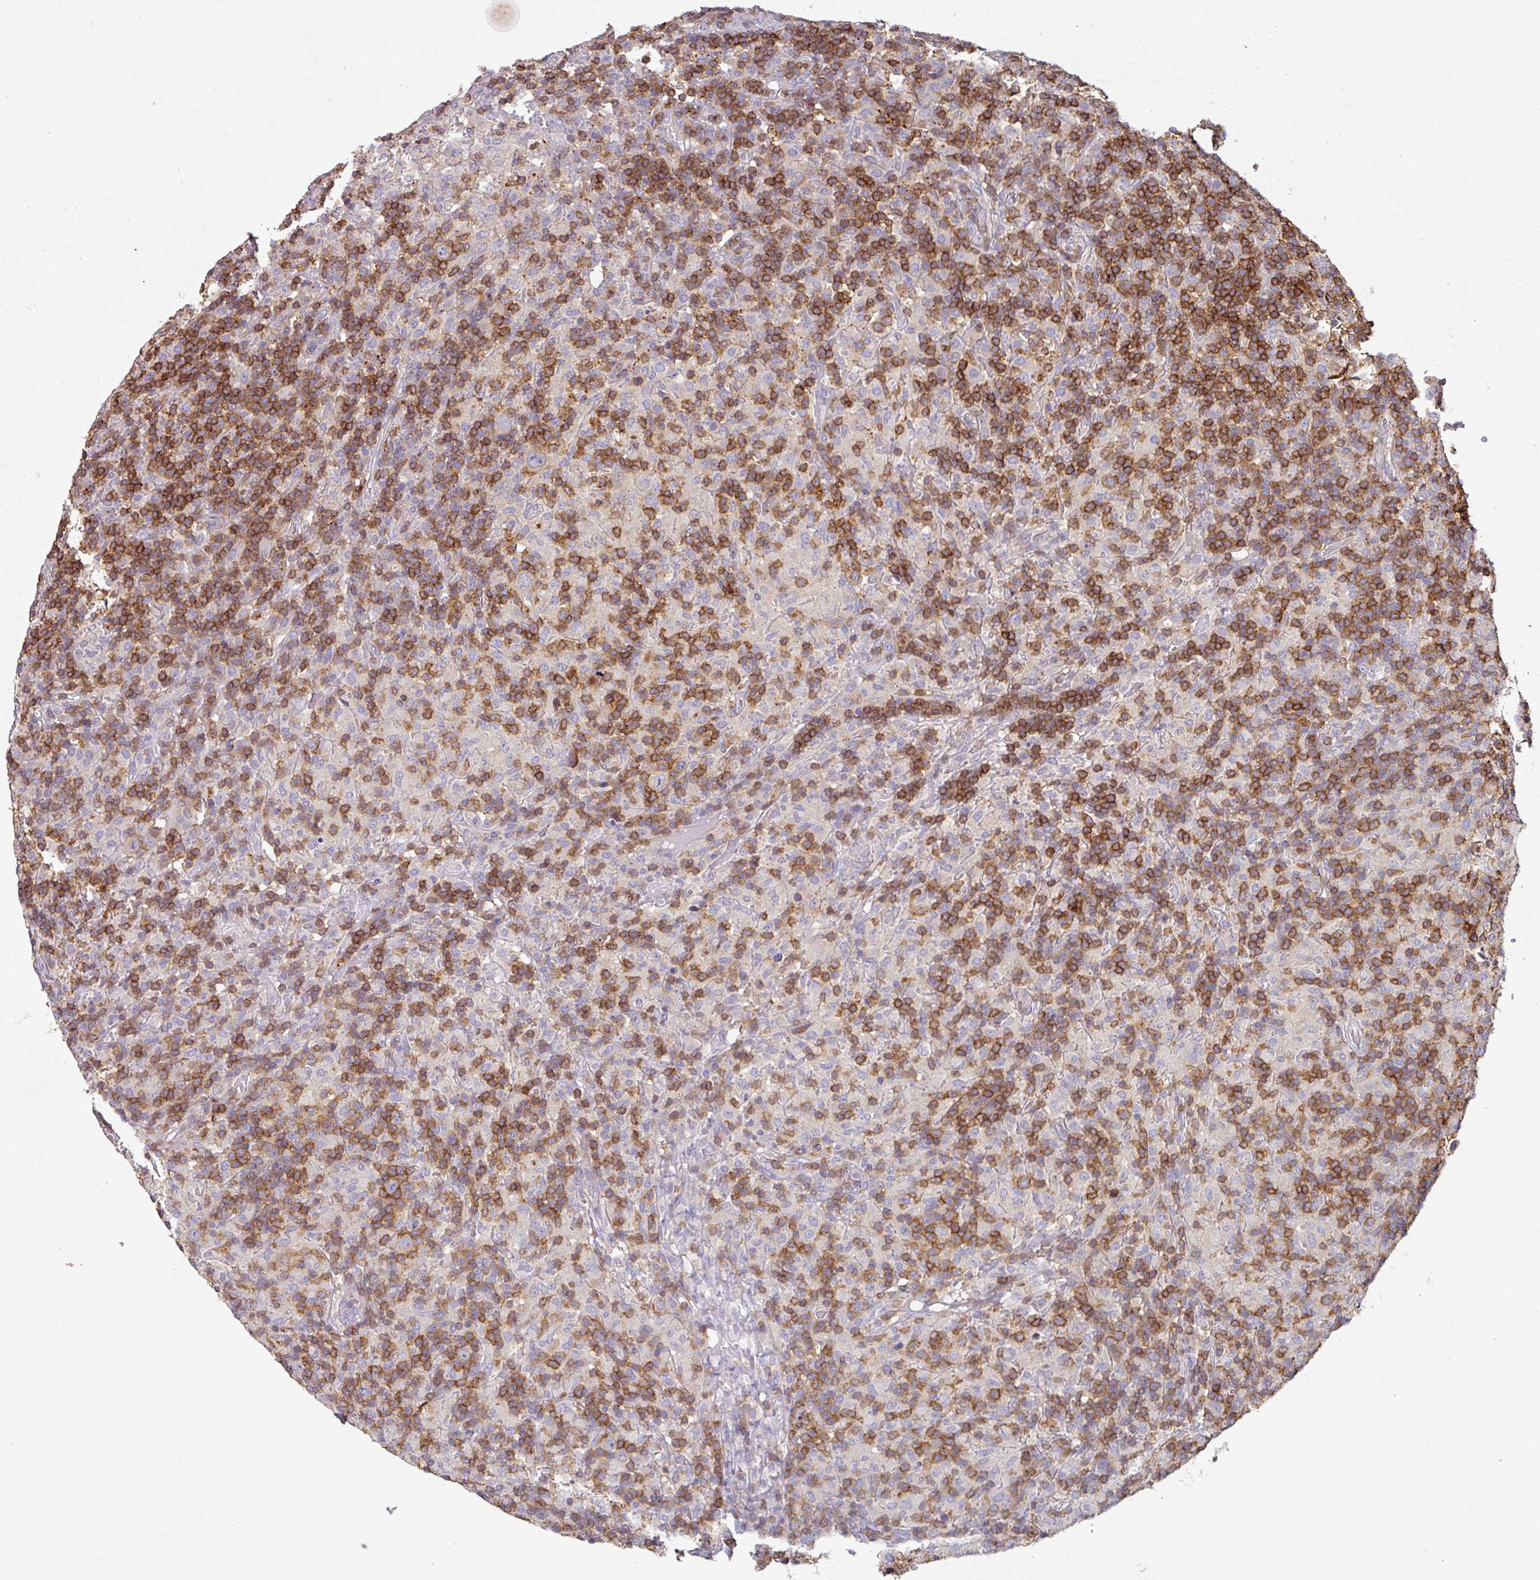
{"staining": {"intensity": "negative", "quantity": "none", "location": "none"}, "tissue": "lymphoma", "cell_type": "Tumor cells", "image_type": "cancer", "snomed": [{"axis": "morphology", "description": "Hodgkin's disease, NOS"}, {"axis": "topography", "description": "Lymph node"}], "caption": "Immunohistochemistry micrograph of neoplastic tissue: Hodgkin's disease stained with DAB (3,3'-diaminobenzidine) demonstrates no significant protein expression in tumor cells.", "gene": "CD3G", "patient": {"sex": "male", "age": 70}}